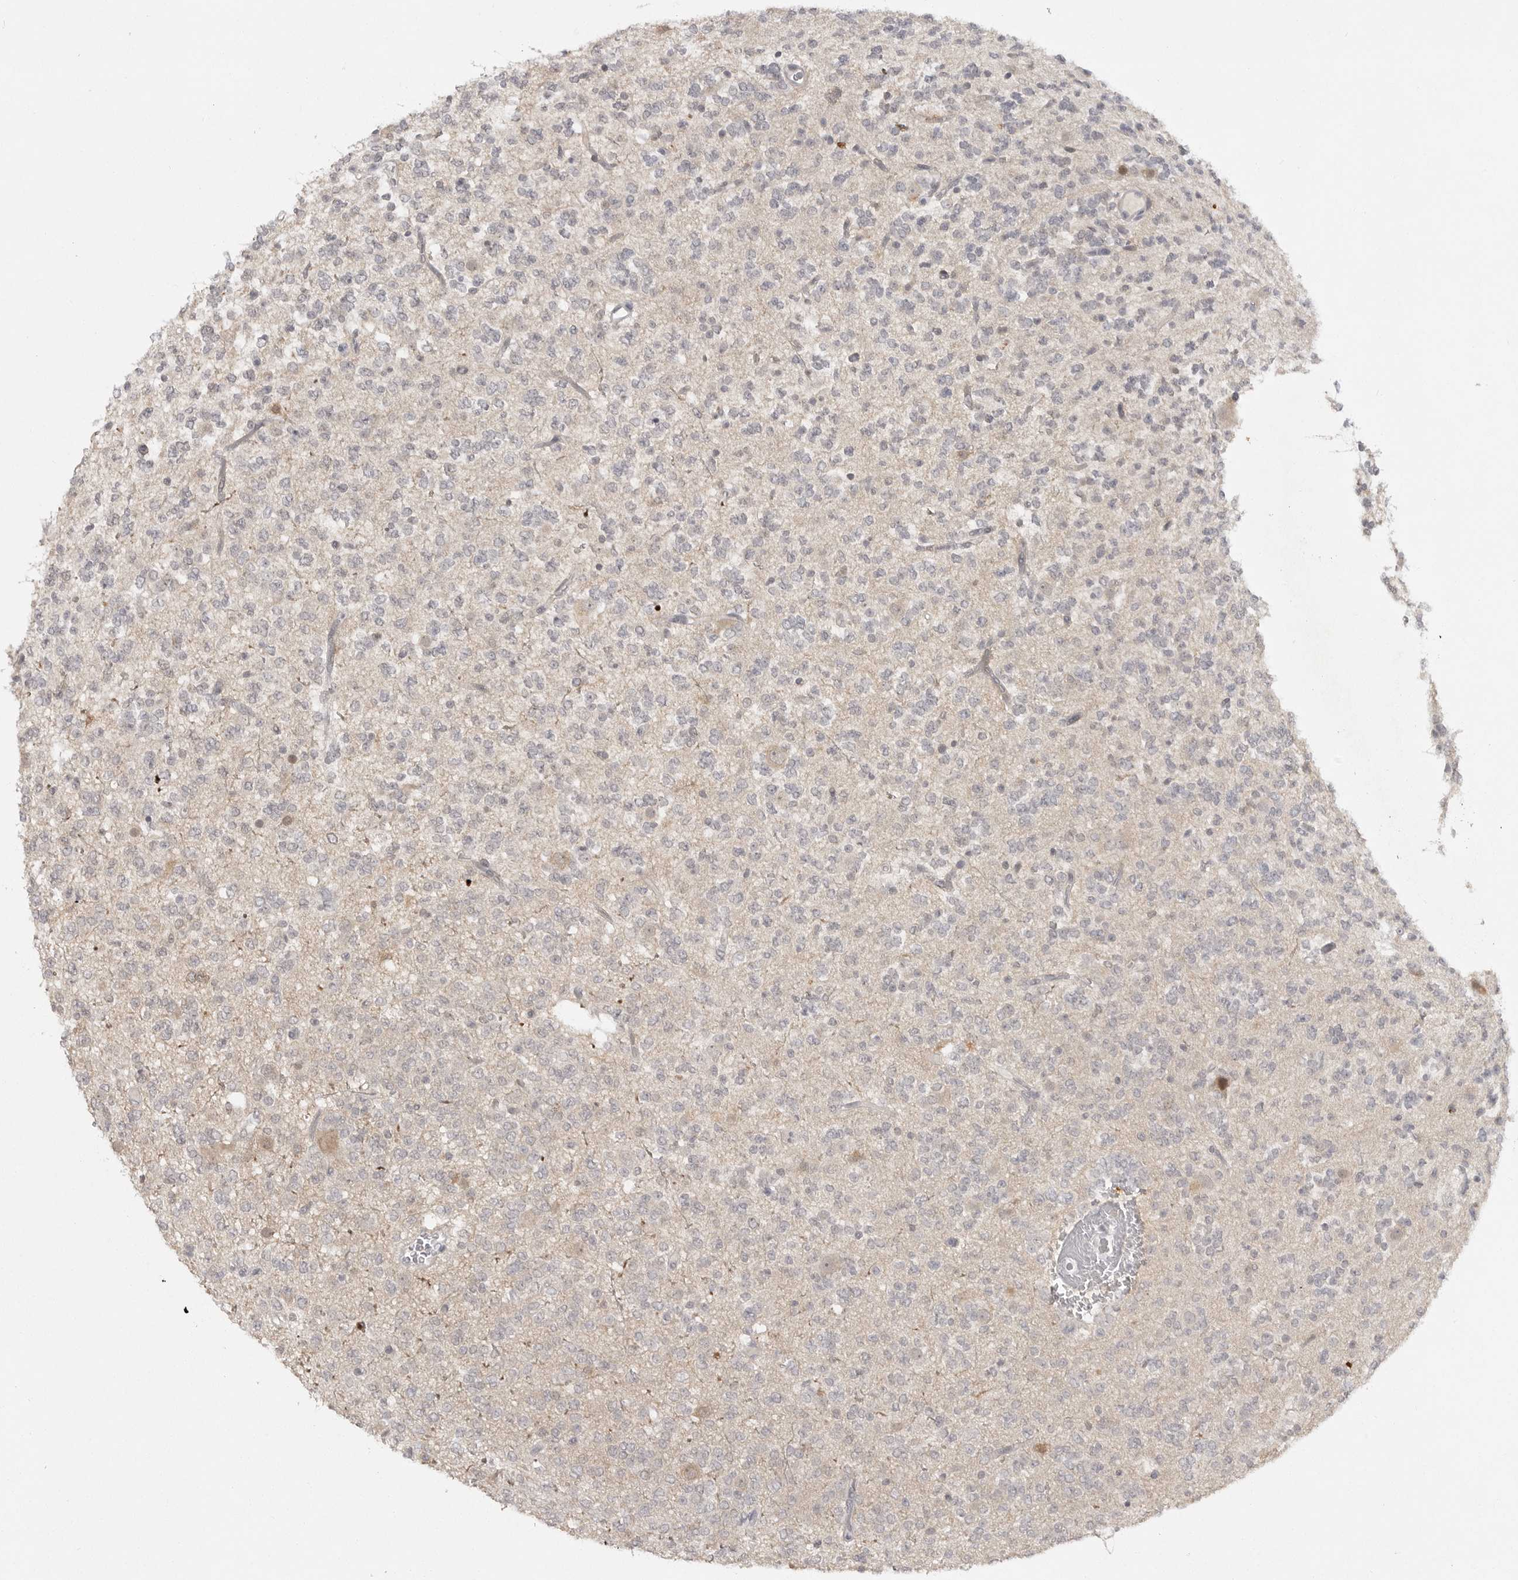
{"staining": {"intensity": "negative", "quantity": "none", "location": "none"}, "tissue": "glioma", "cell_type": "Tumor cells", "image_type": "cancer", "snomed": [{"axis": "morphology", "description": "Glioma, malignant, Low grade"}, {"axis": "topography", "description": "Brain"}], "caption": "This micrograph is of glioma stained with immunohistochemistry to label a protein in brown with the nuclei are counter-stained blue. There is no positivity in tumor cells. (Brightfield microscopy of DAB immunohistochemistry at high magnification).", "gene": "TCTN3", "patient": {"sex": "male", "age": 38}}